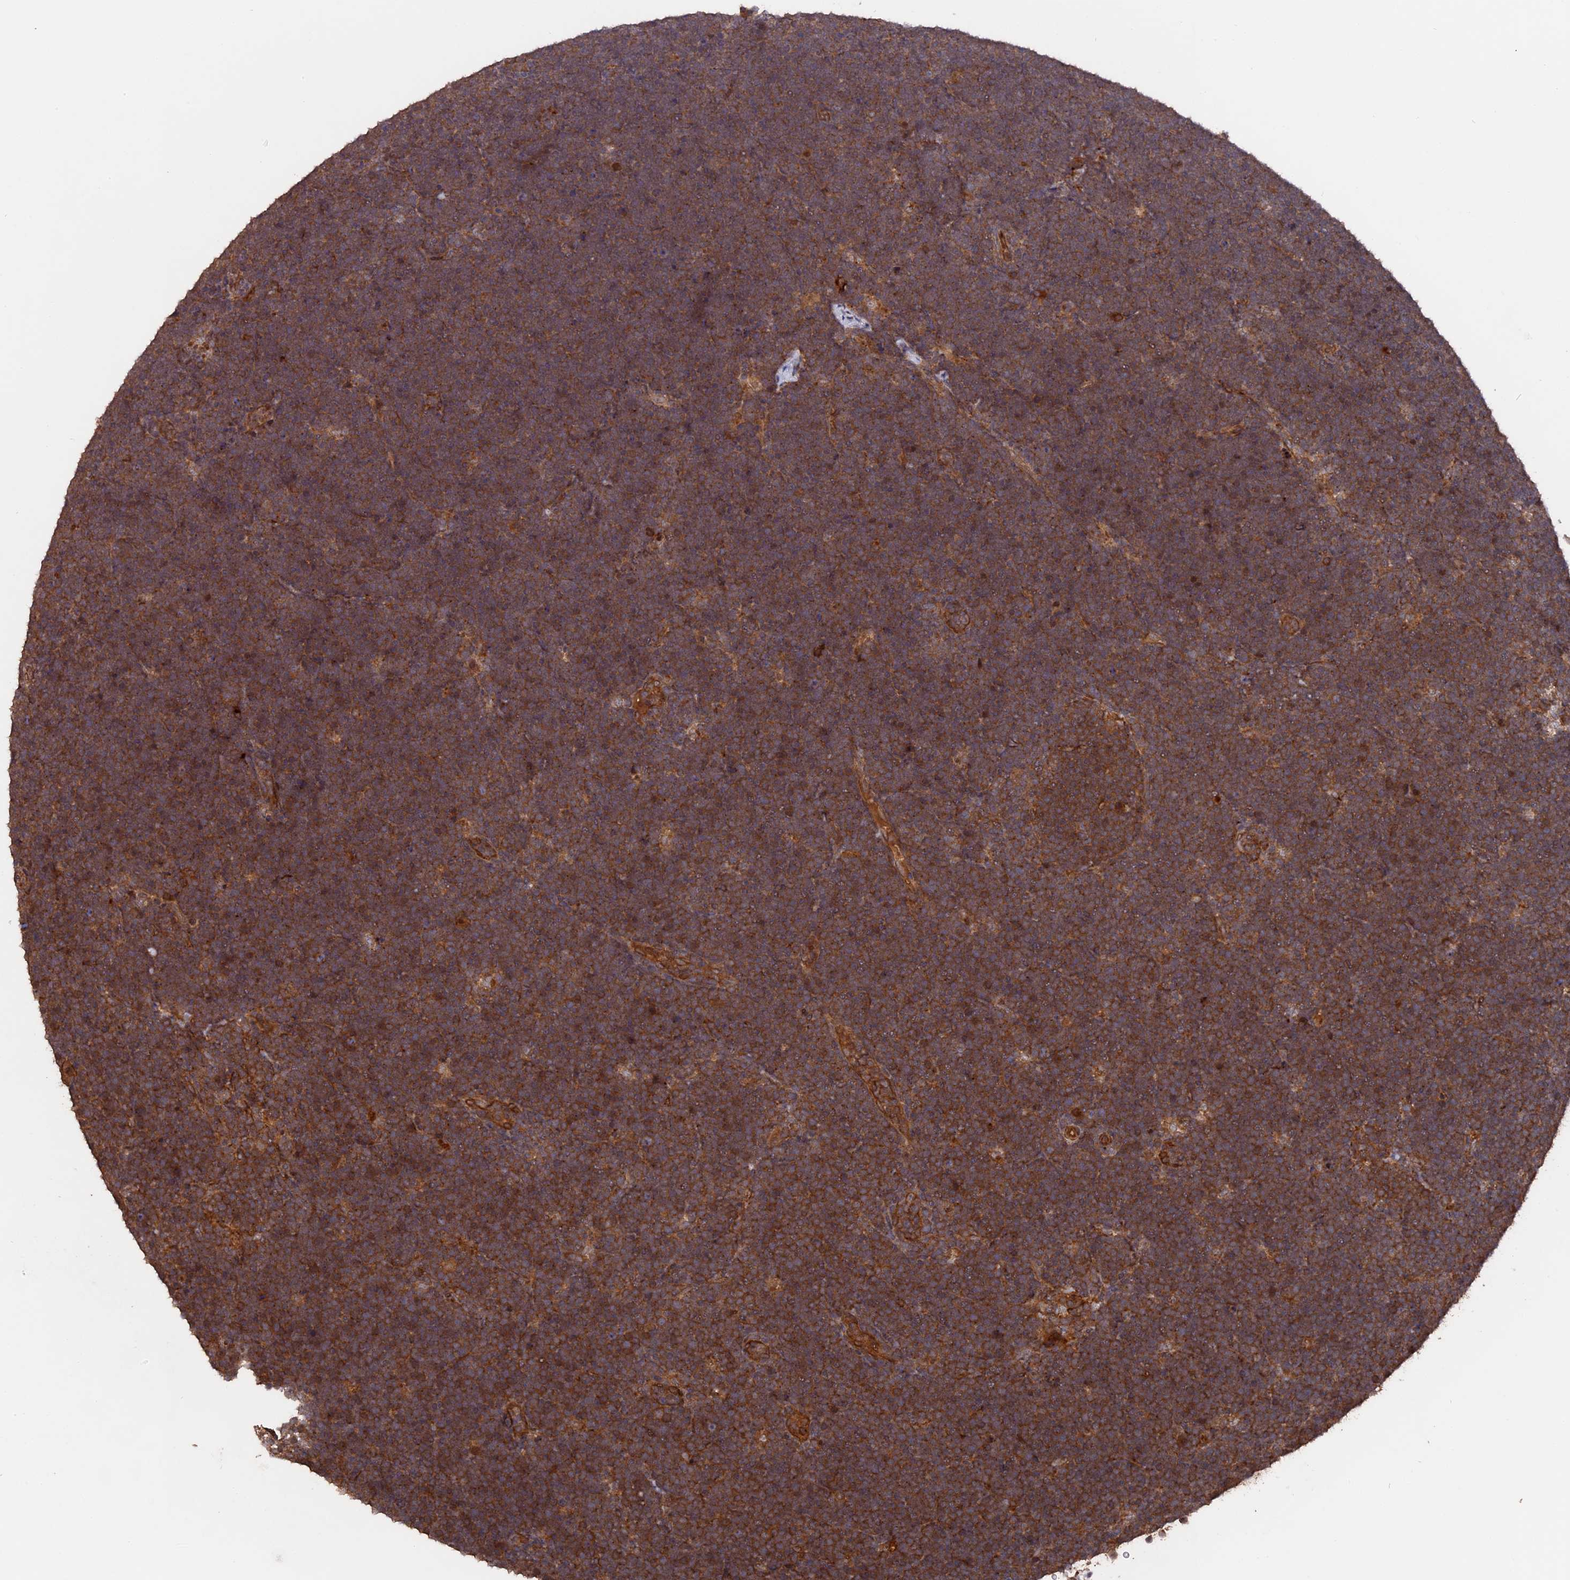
{"staining": {"intensity": "strong", "quantity": ">75%", "location": "cytoplasmic/membranous"}, "tissue": "lymphoma", "cell_type": "Tumor cells", "image_type": "cancer", "snomed": [{"axis": "morphology", "description": "Malignant lymphoma, non-Hodgkin's type, High grade"}, {"axis": "topography", "description": "Lymph node"}], "caption": "Approximately >75% of tumor cells in high-grade malignant lymphoma, non-Hodgkin's type exhibit strong cytoplasmic/membranous protein staining as visualized by brown immunohistochemical staining.", "gene": "TELO2", "patient": {"sex": "male", "age": 13}}